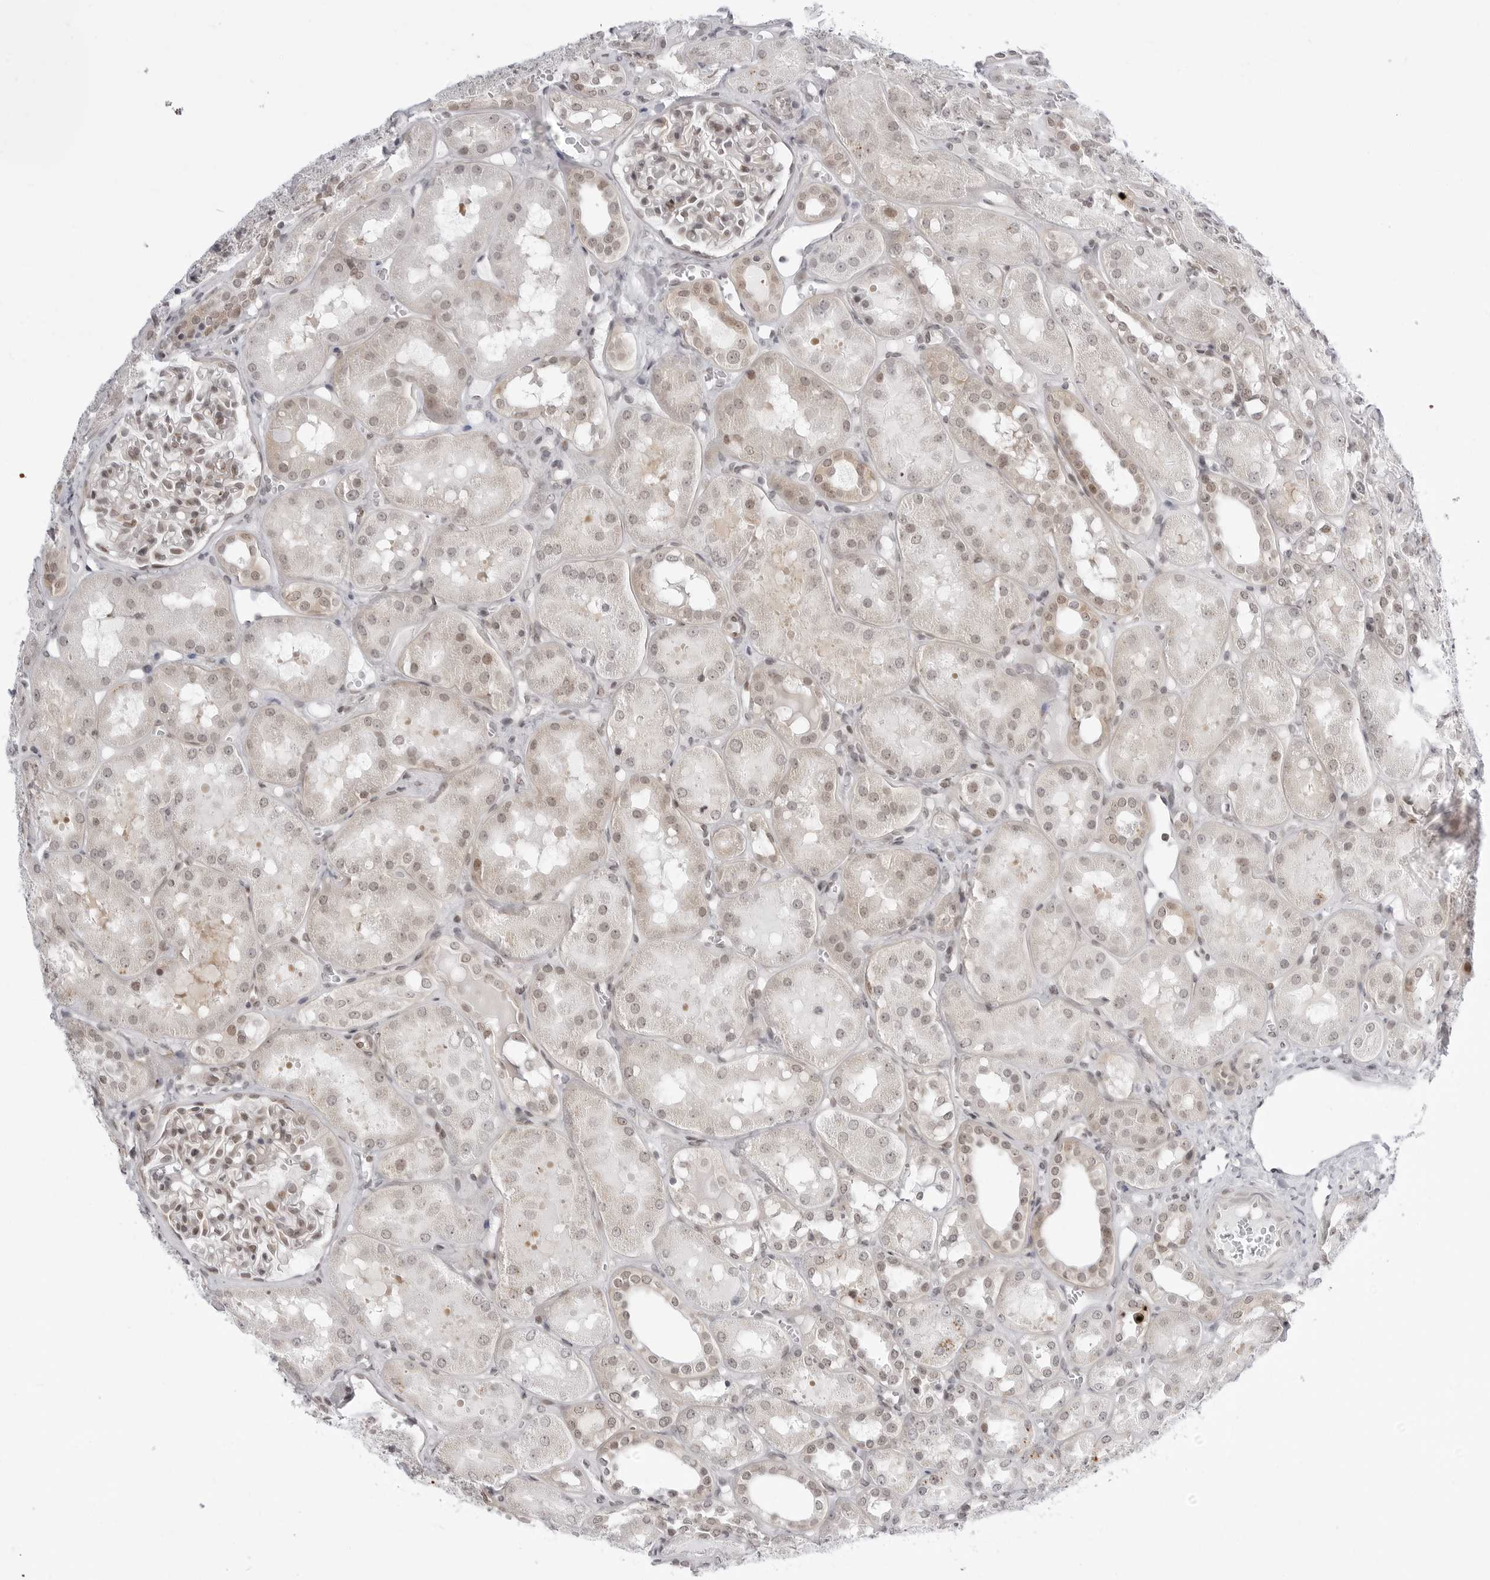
{"staining": {"intensity": "weak", "quantity": "25%-75%", "location": "nuclear"}, "tissue": "kidney", "cell_type": "Cells in glomeruli", "image_type": "normal", "snomed": [{"axis": "morphology", "description": "Normal tissue, NOS"}, {"axis": "topography", "description": "Kidney"}], "caption": "Immunohistochemistry of normal kidney exhibits low levels of weak nuclear positivity in about 25%-75% of cells in glomeruli. (IHC, brightfield microscopy, high magnification).", "gene": "PPP2R5C", "patient": {"sex": "male", "age": 16}}